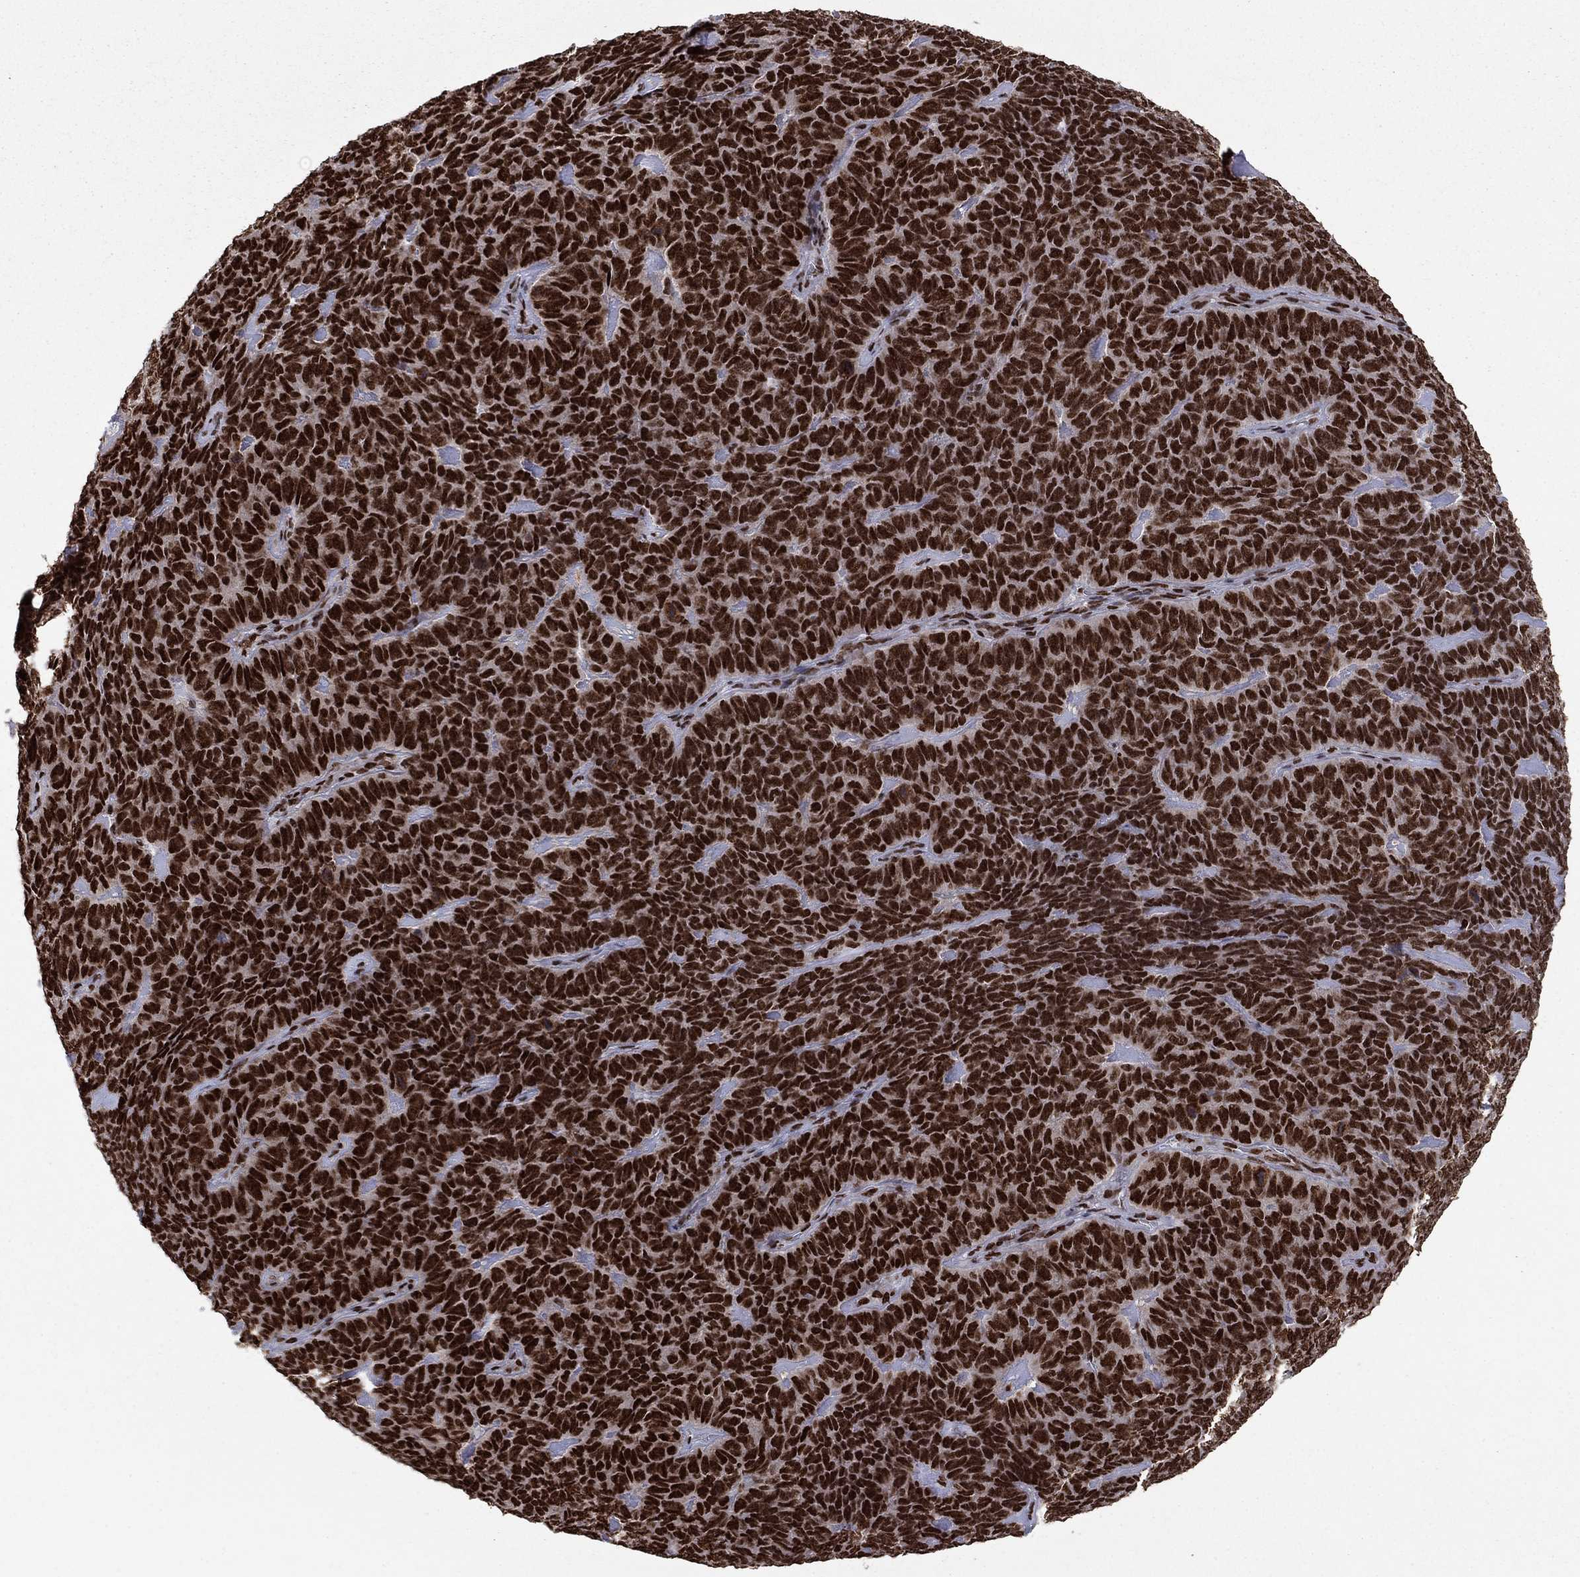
{"staining": {"intensity": "strong", "quantity": ">75%", "location": "nuclear"}, "tissue": "skin cancer", "cell_type": "Tumor cells", "image_type": "cancer", "snomed": [{"axis": "morphology", "description": "Squamous cell carcinoma, NOS"}, {"axis": "topography", "description": "Skin"}, {"axis": "topography", "description": "Anal"}], "caption": "Skin cancer stained with immunohistochemistry (IHC) reveals strong nuclear positivity in approximately >75% of tumor cells.", "gene": "USP54", "patient": {"sex": "female", "age": 51}}